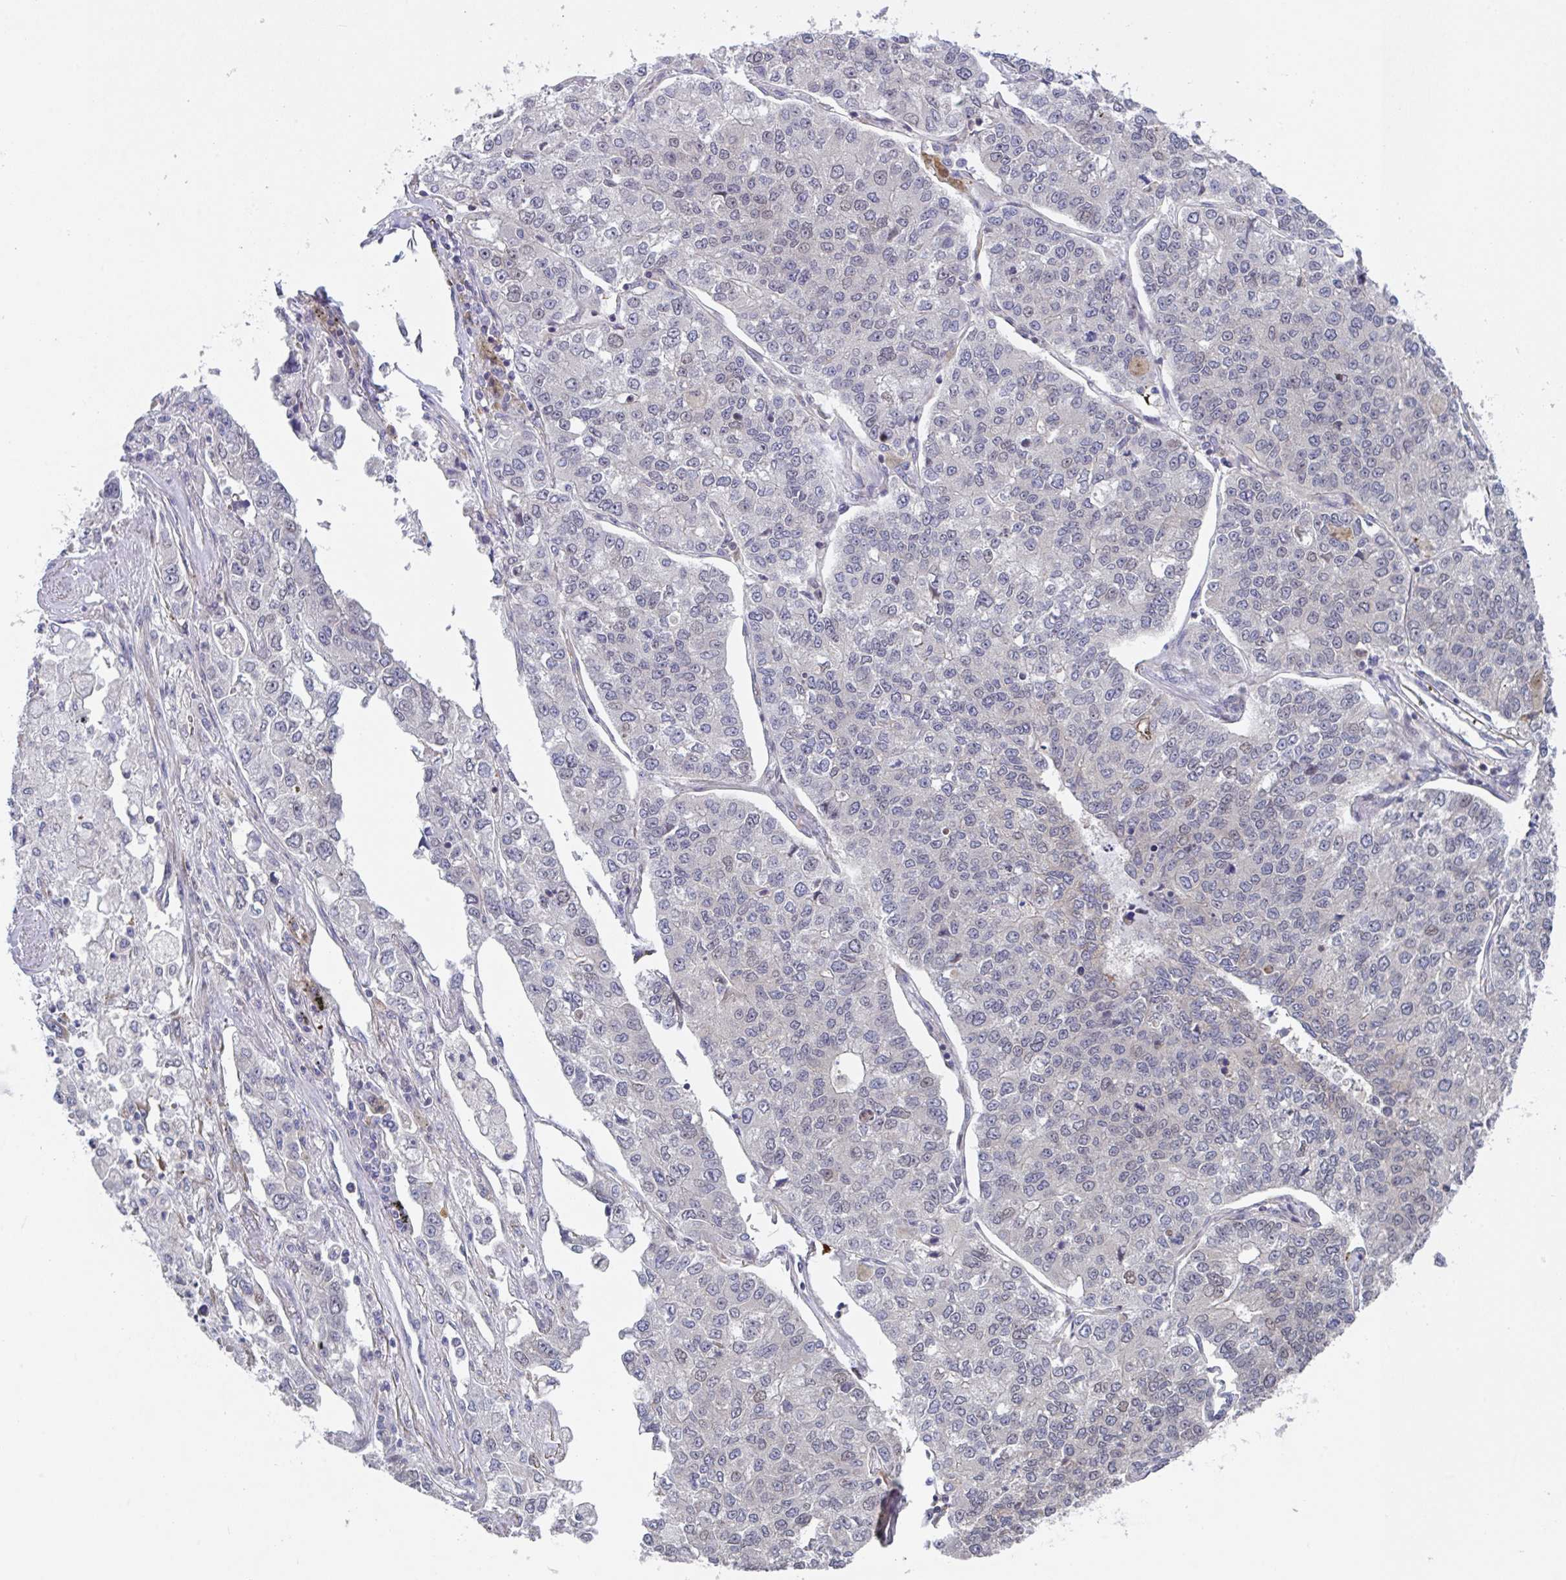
{"staining": {"intensity": "negative", "quantity": "none", "location": "none"}, "tissue": "lung cancer", "cell_type": "Tumor cells", "image_type": "cancer", "snomed": [{"axis": "morphology", "description": "Adenocarcinoma, NOS"}, {"axis": "topography", "description": "Lung"}], "caption": "Photomicrograph shows no protein expression in tumor cells of lung cancer (adenocarcinoma) tissue.", "gene": "RBM18", "patient": {"sex": "male", "age": 49}}